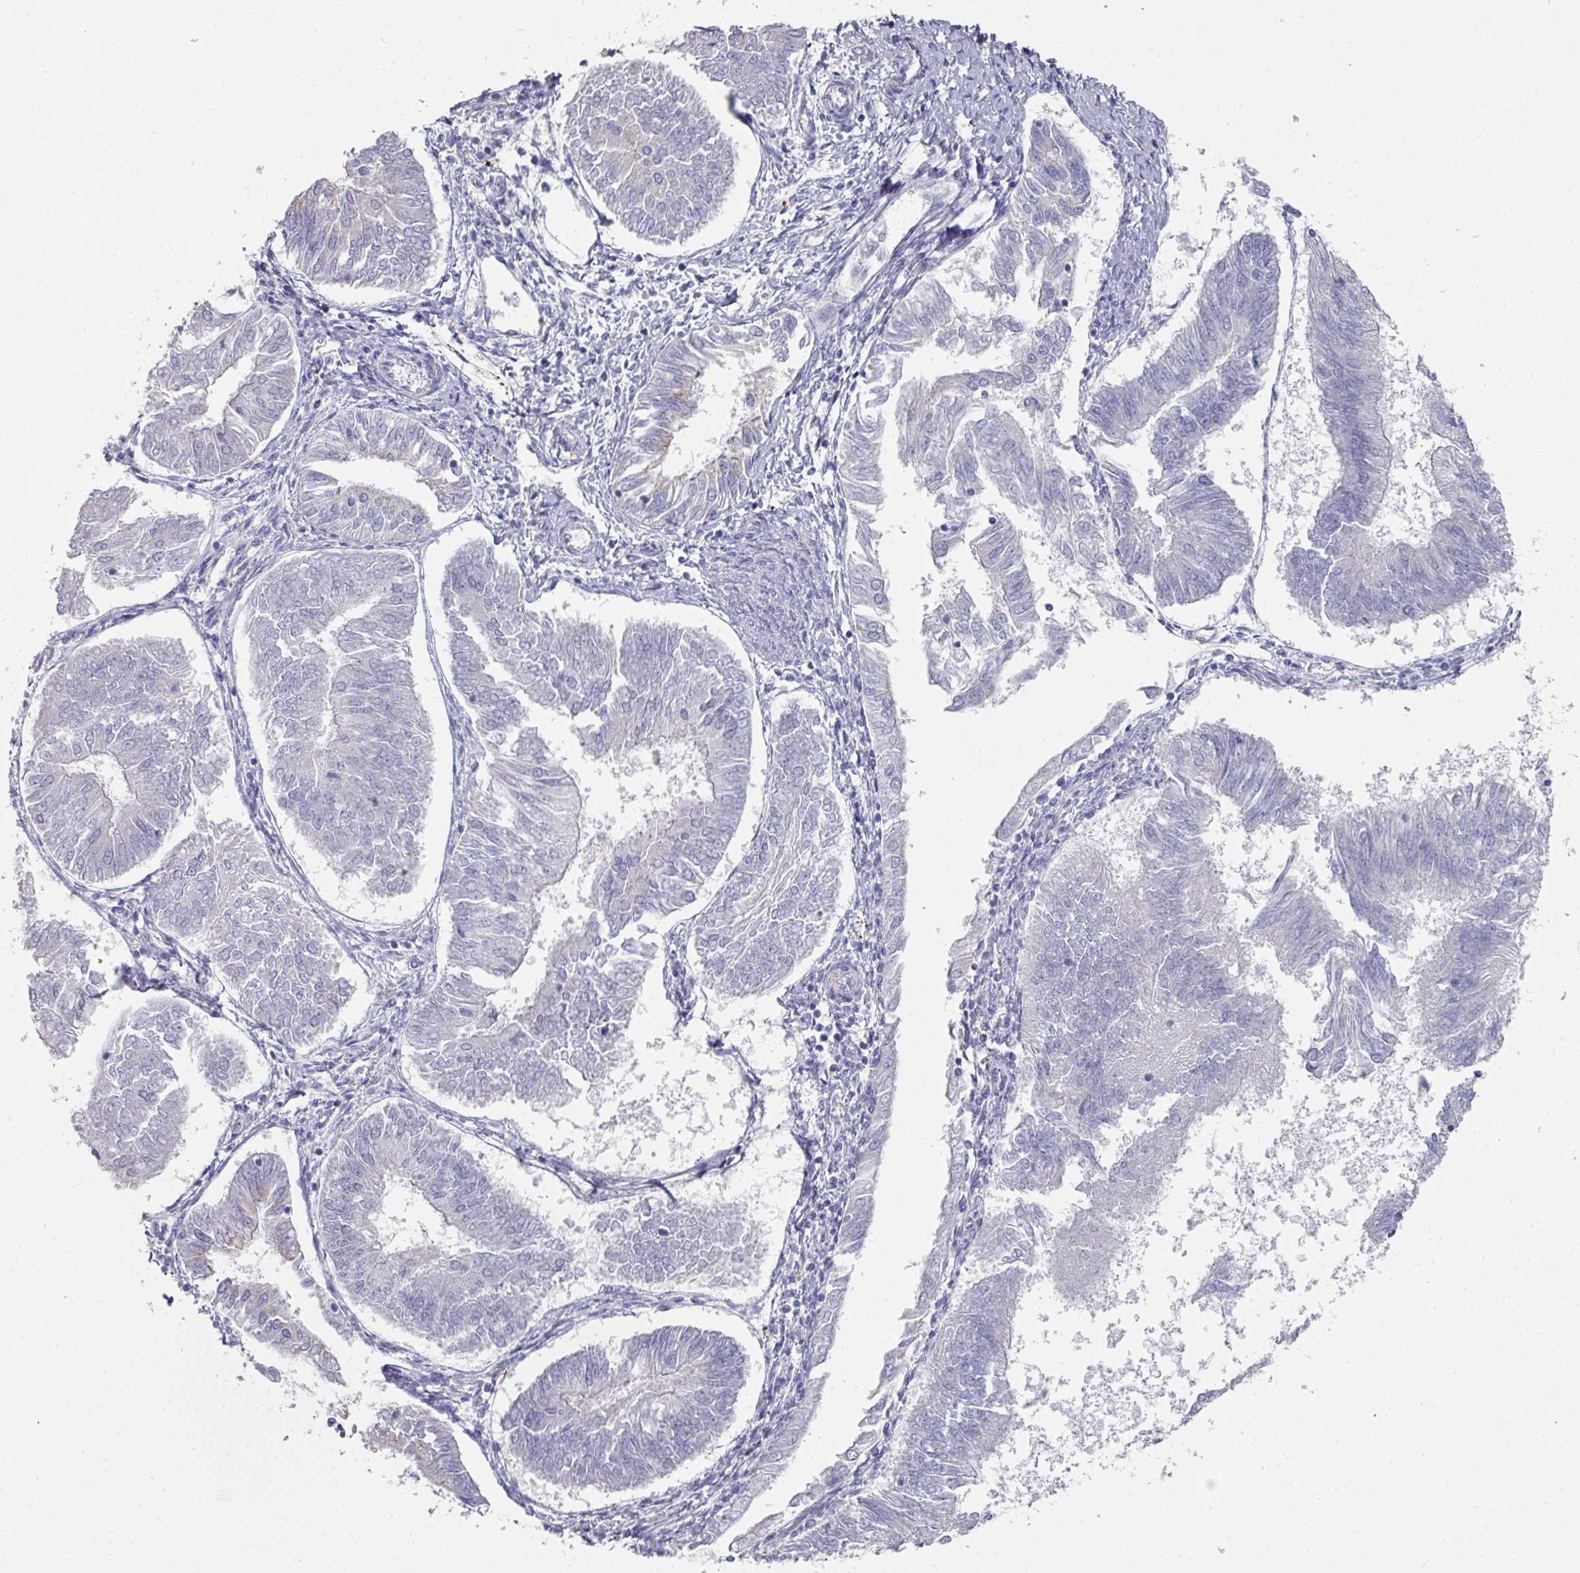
{"staining": {"intensity": "negative", "quantity": "none", "location": "none"}, "tissue": "endometrial cancer", "cell_type": "Tumor cells", "image_type": "cancer", "snomed": [{"axis": "morphology", "description": "Adenocarcinoma, NOS"}, {"axis": "topography", "description": "Endometrium"}], "caption": "Immunohistochemistry of endometrial cancer (adenocarcinoma) shows no expression in tumor cells.", "gene": "NT5C1A", "patient": {"sex": "female", "age": 58}}